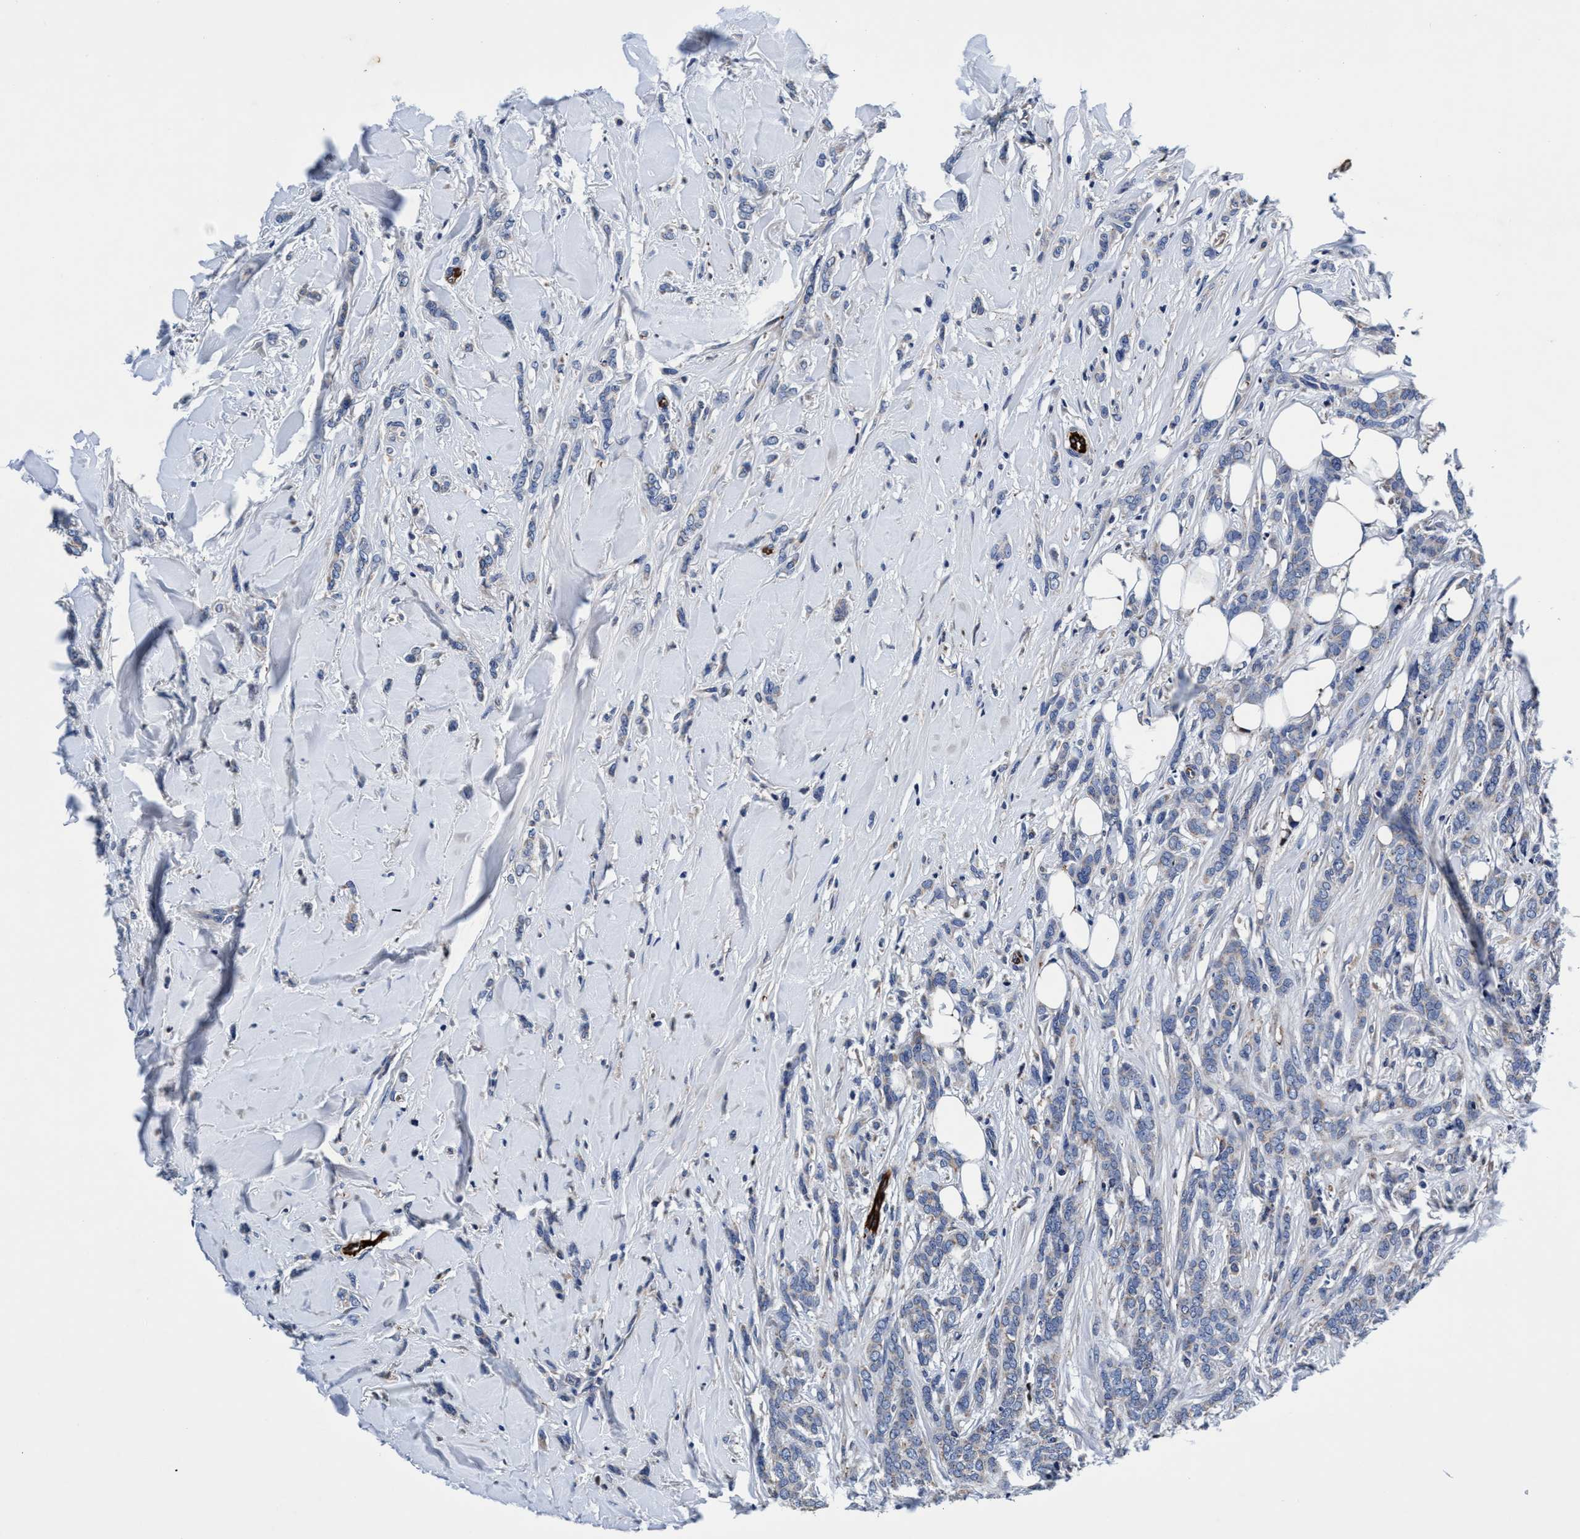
{"staining": {"intensity": "weak", "quantity": "<25%", "location": "cytoplasmic/membranous"}, "tissue": "breast cancer", "cell_type": "Tumor cells", "image_type": "cancer", "snomed": [{"axis": "morphology", "description": "Lobular carcinoma"}, {"axis": "topography", "description": "Skin"}, {"axis": "topography", "description": "Breast"}], "caption": "Tumor cells are negative for protein expression in human breast cancer.", "gene": "UBALD2", "patient": {"sex": "female", "age": 46}}